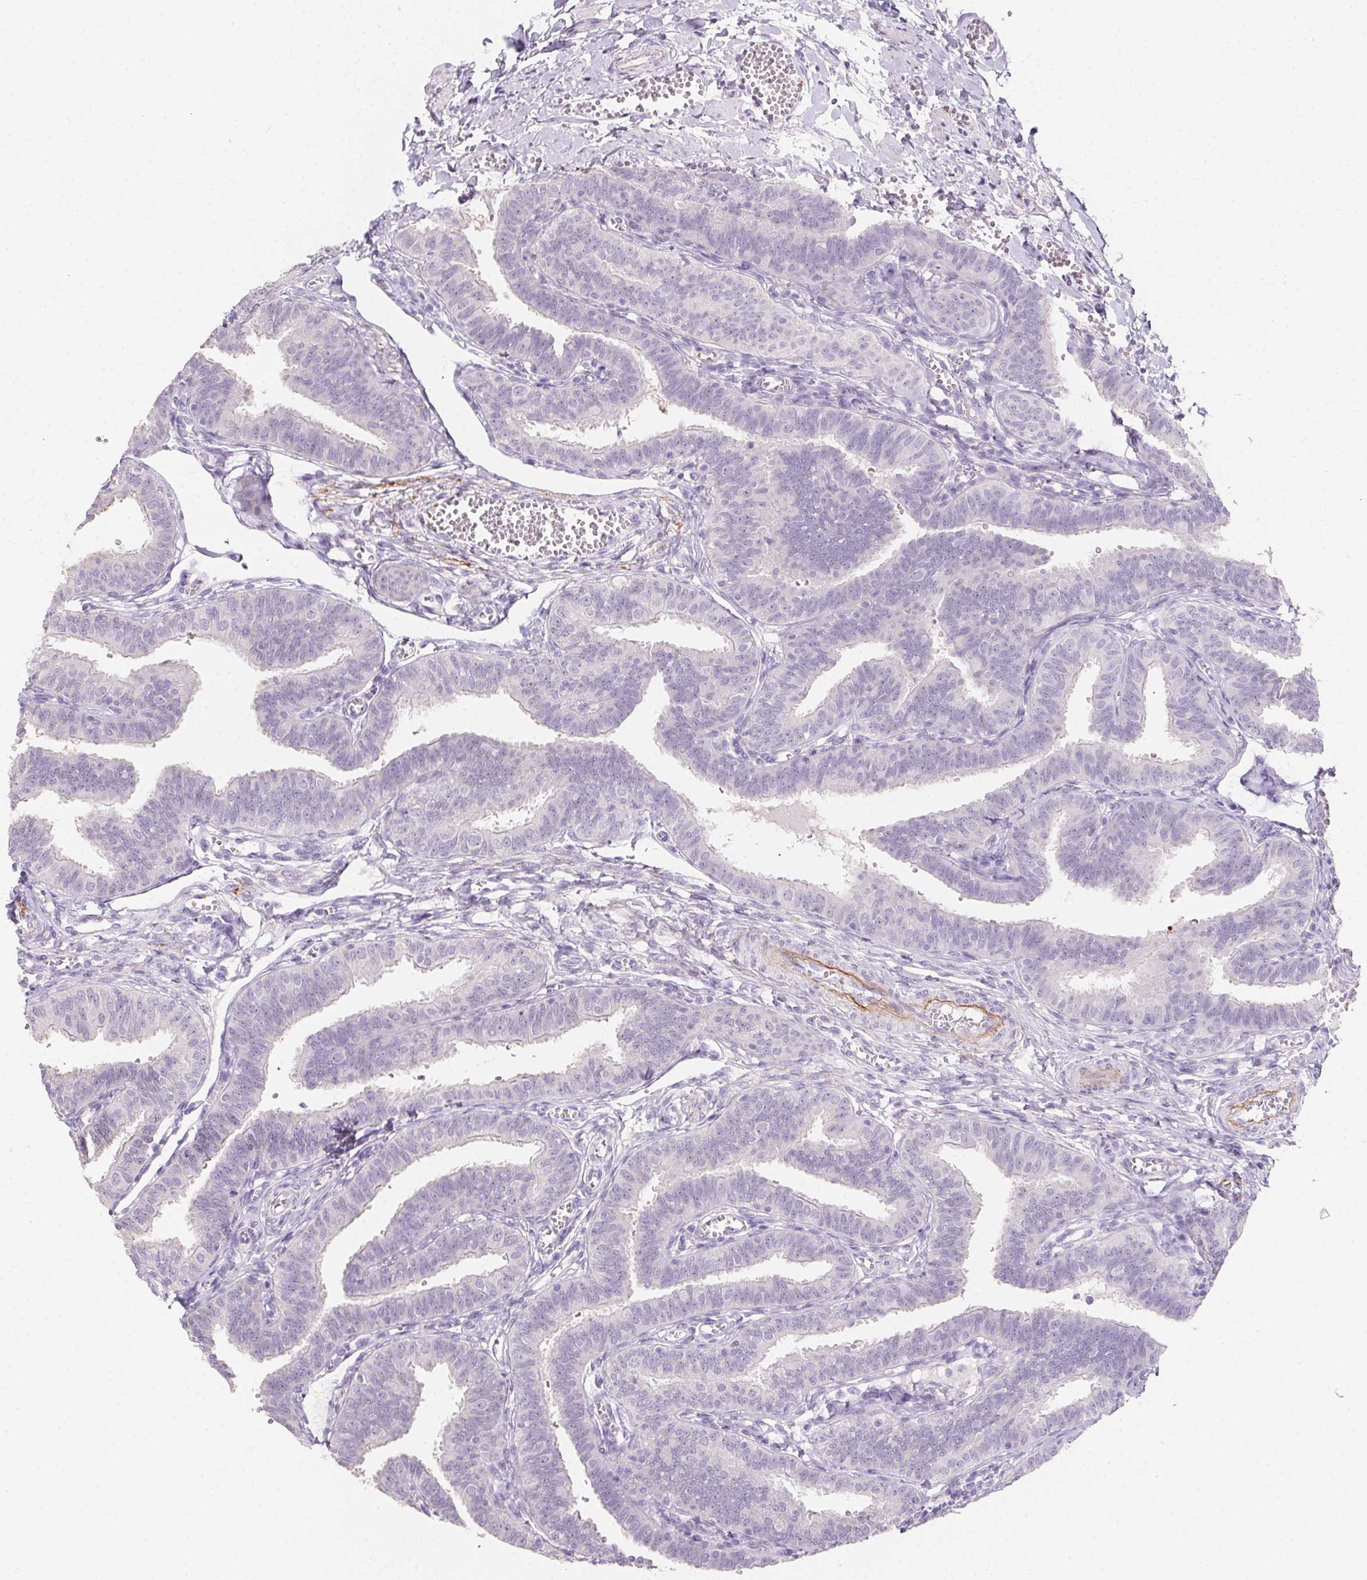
{"staining": {"intensity": "negative", "quantity": "none", "location": "none"}, "tissue": "fallopian tube", "cell_type": "Glandular cells", "image_type": "normal", "snomed": [{"axis": "morphology", "description": "Normal tissue, NOS"}, {"axis": "topography", "description": "Fallopian tube"}], "caption": "Glandular cells show no significant staining in benign fallopian tube.", "gene": "MYL4", "patient": {"sex": "female", "age": 25}}